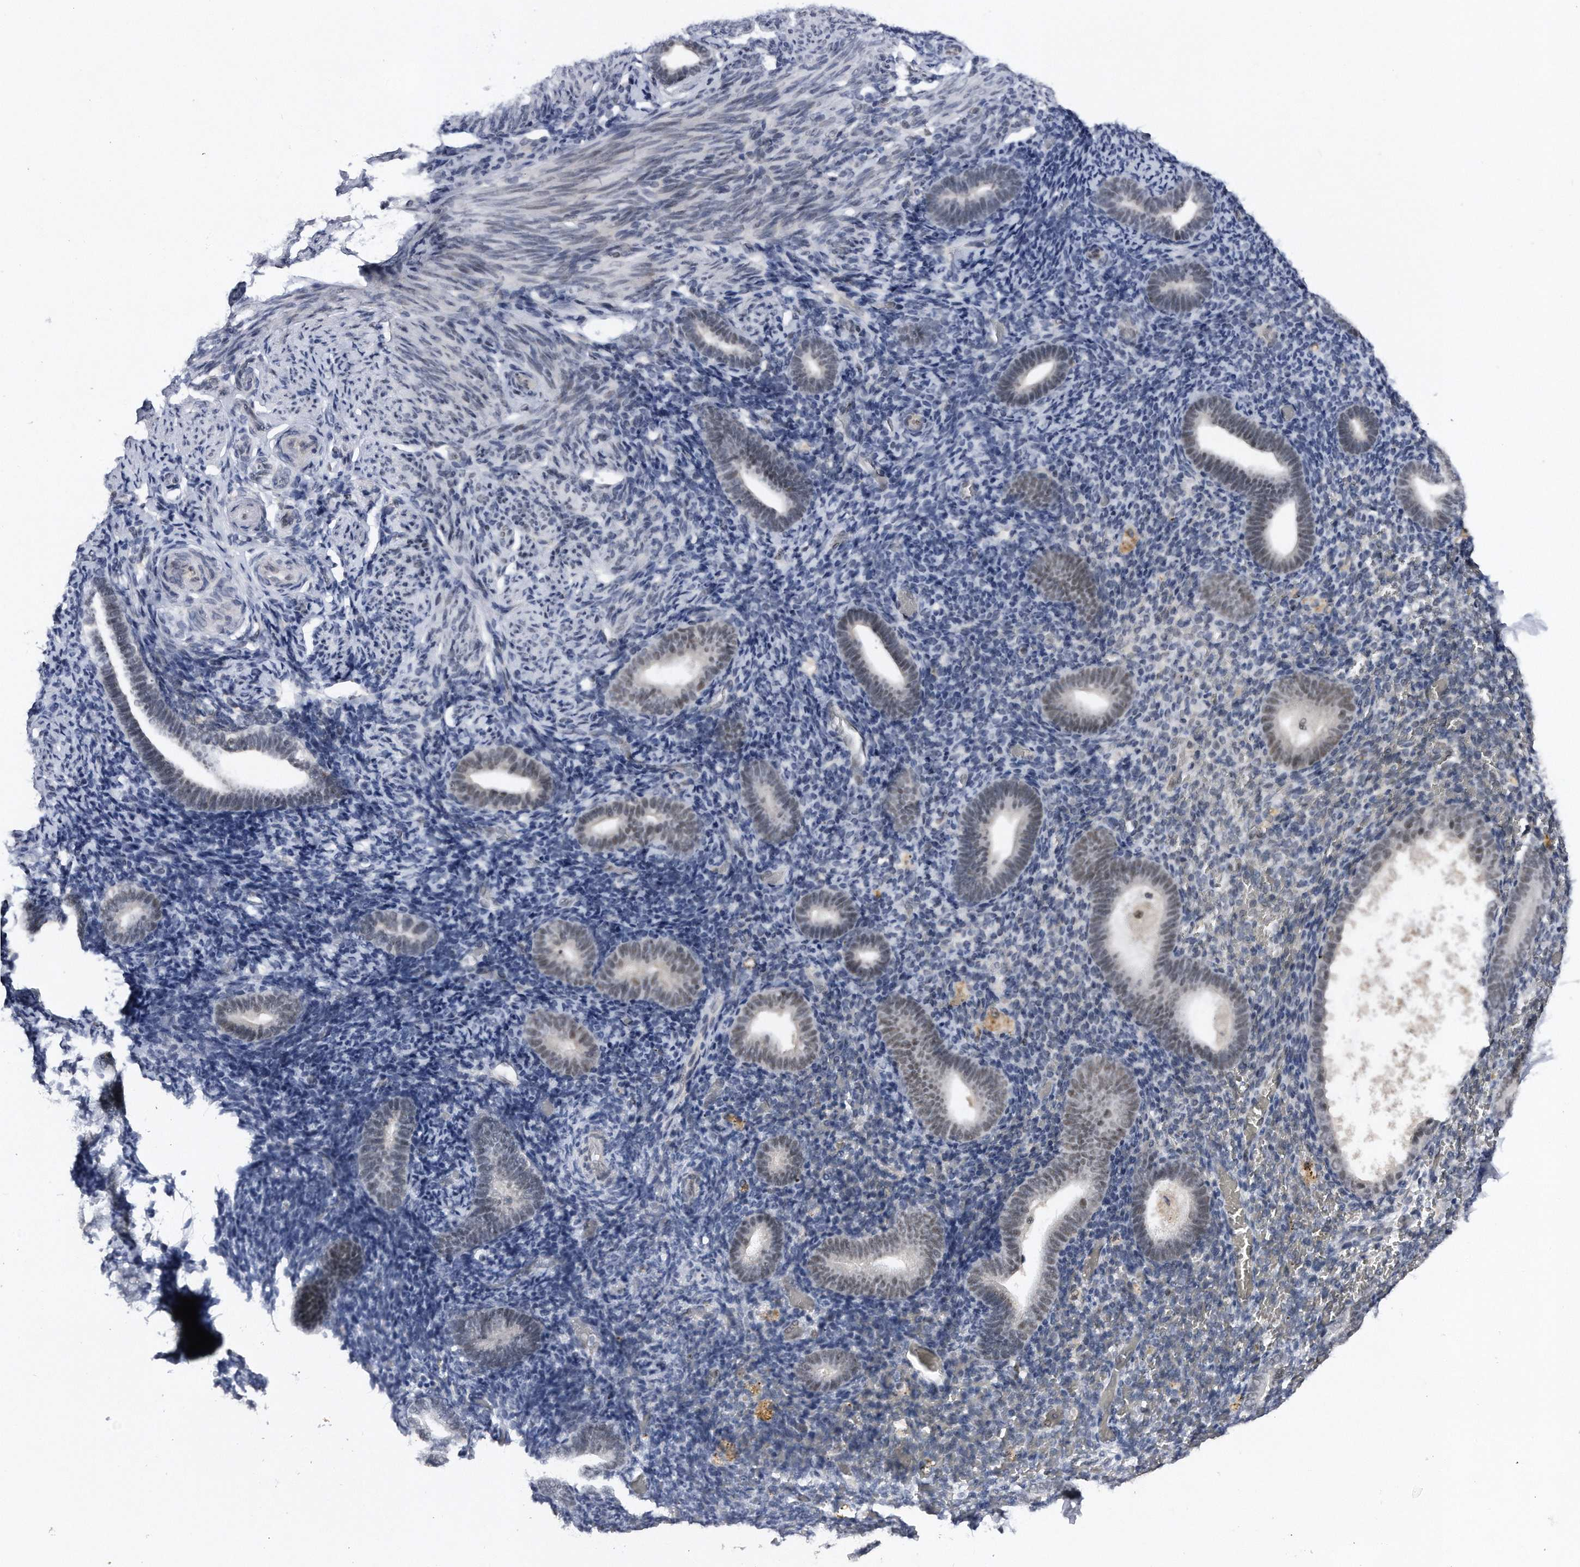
{"staining": {"intensity": "negative", "quantity": "none", "location": "none"}, "tissue": "endometrium", "cell_type": "Cells in endometrial stroma", "image_type": "normal", "snomed": [{"axis": "morphology", "description": "Normal tissue, NOS"}, {"axis": "topography", "description": "Endometrium"}], "caption": "Protein analysis of unremarkable endometrium reveals no significant expression in cells in endometrial stroma. (DAB (3,3'-diaminobenzidine) immunohistochemistry with hematoxylin counter stain).", "gene": "VIRMA", "patient": {"sex": "female", "age": 51}}